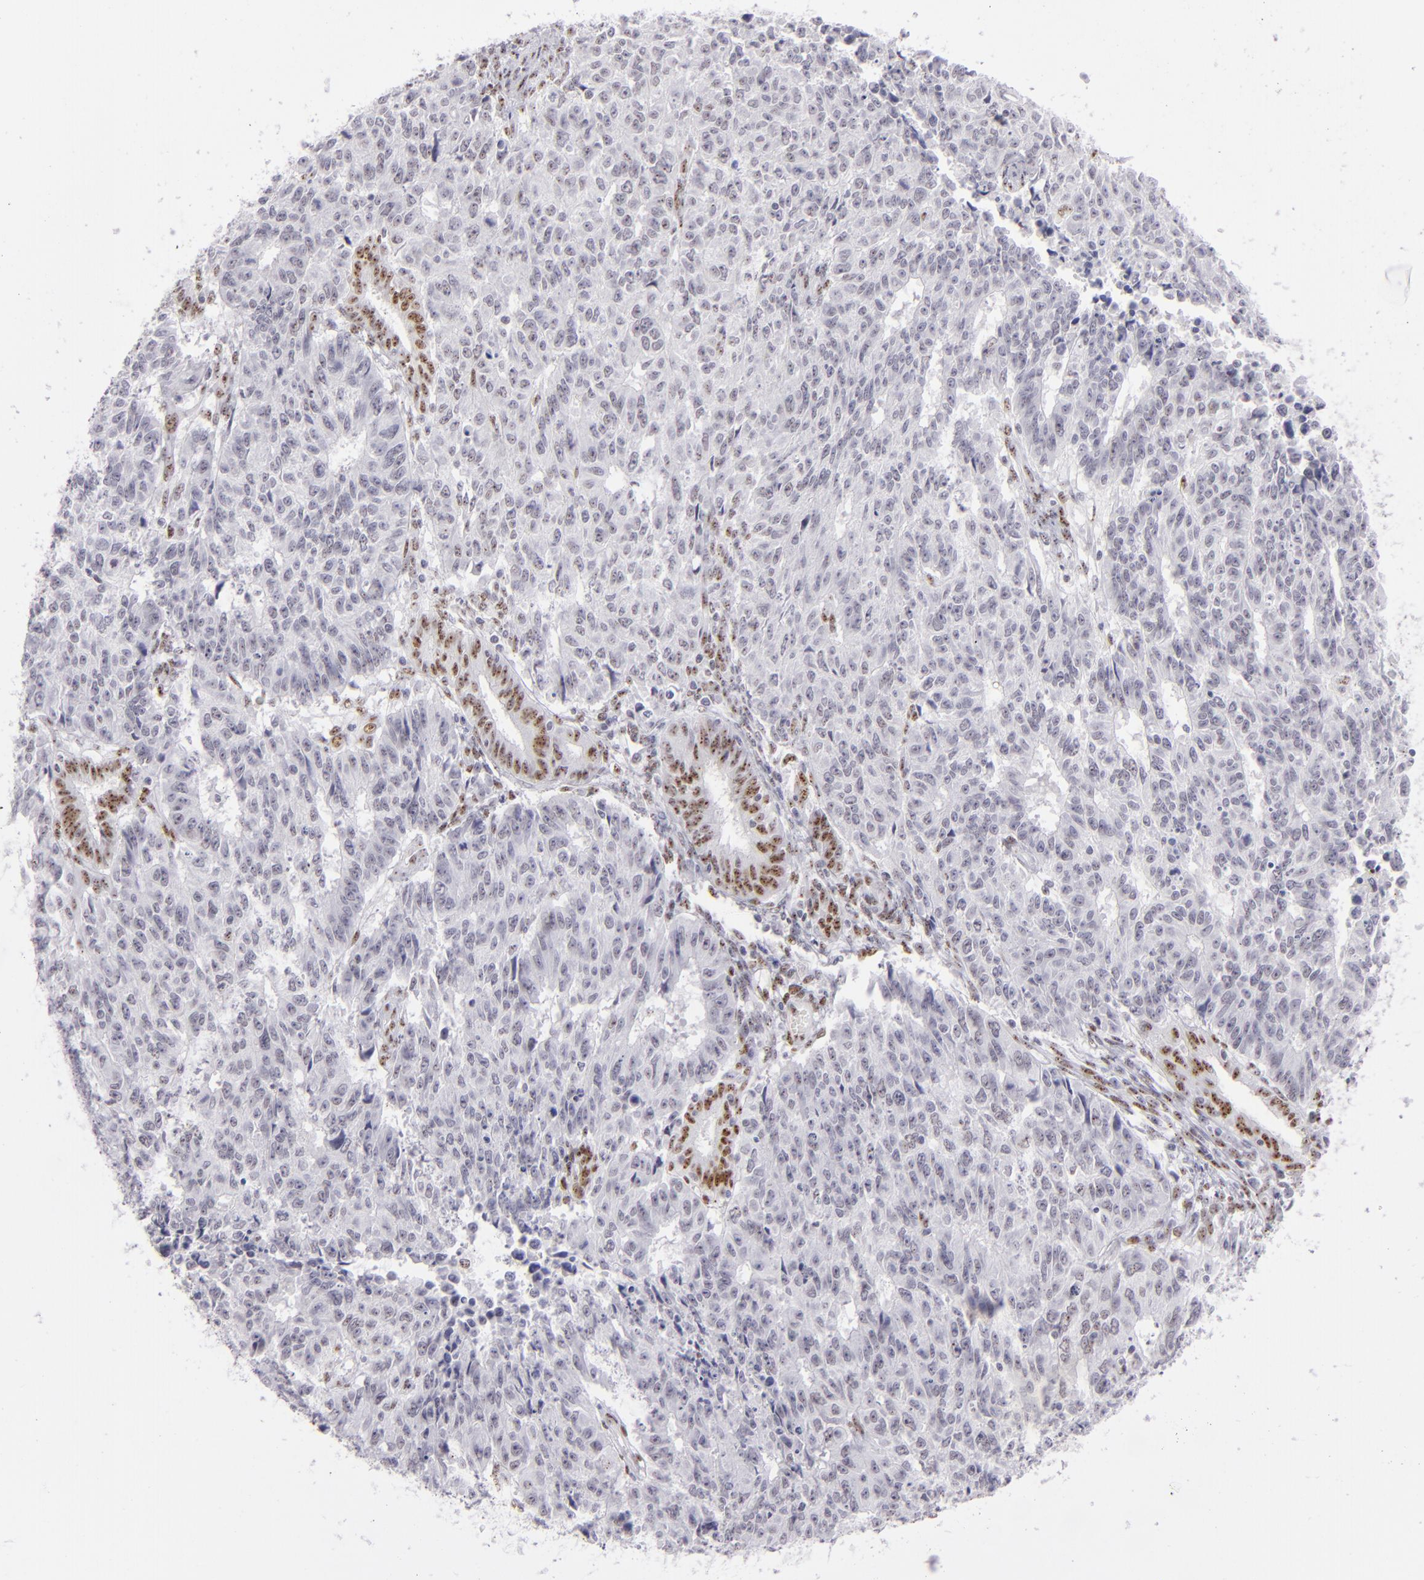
{"staining": {"intensity": "moderate", "quantity": "25%-75%", "location": "nuclear"}, "tissue": "endometrial cancer", "cell_type": "Tumor cells", "image_type": "cancer", "snomed": [{"axis": "morphology", "description": "Adenocarcinoma, NOS"}, {"axis": "topography", "description": "Endometrium"}], "caption": "Protein expression analysis of endometrial cancer (adenocarcinoma) demonstrates moderate nuclear staining in approximately 25%-75% of tumor cells.", "gene": "TOP3A", "patient": {"sex": "female", "age": 42}}